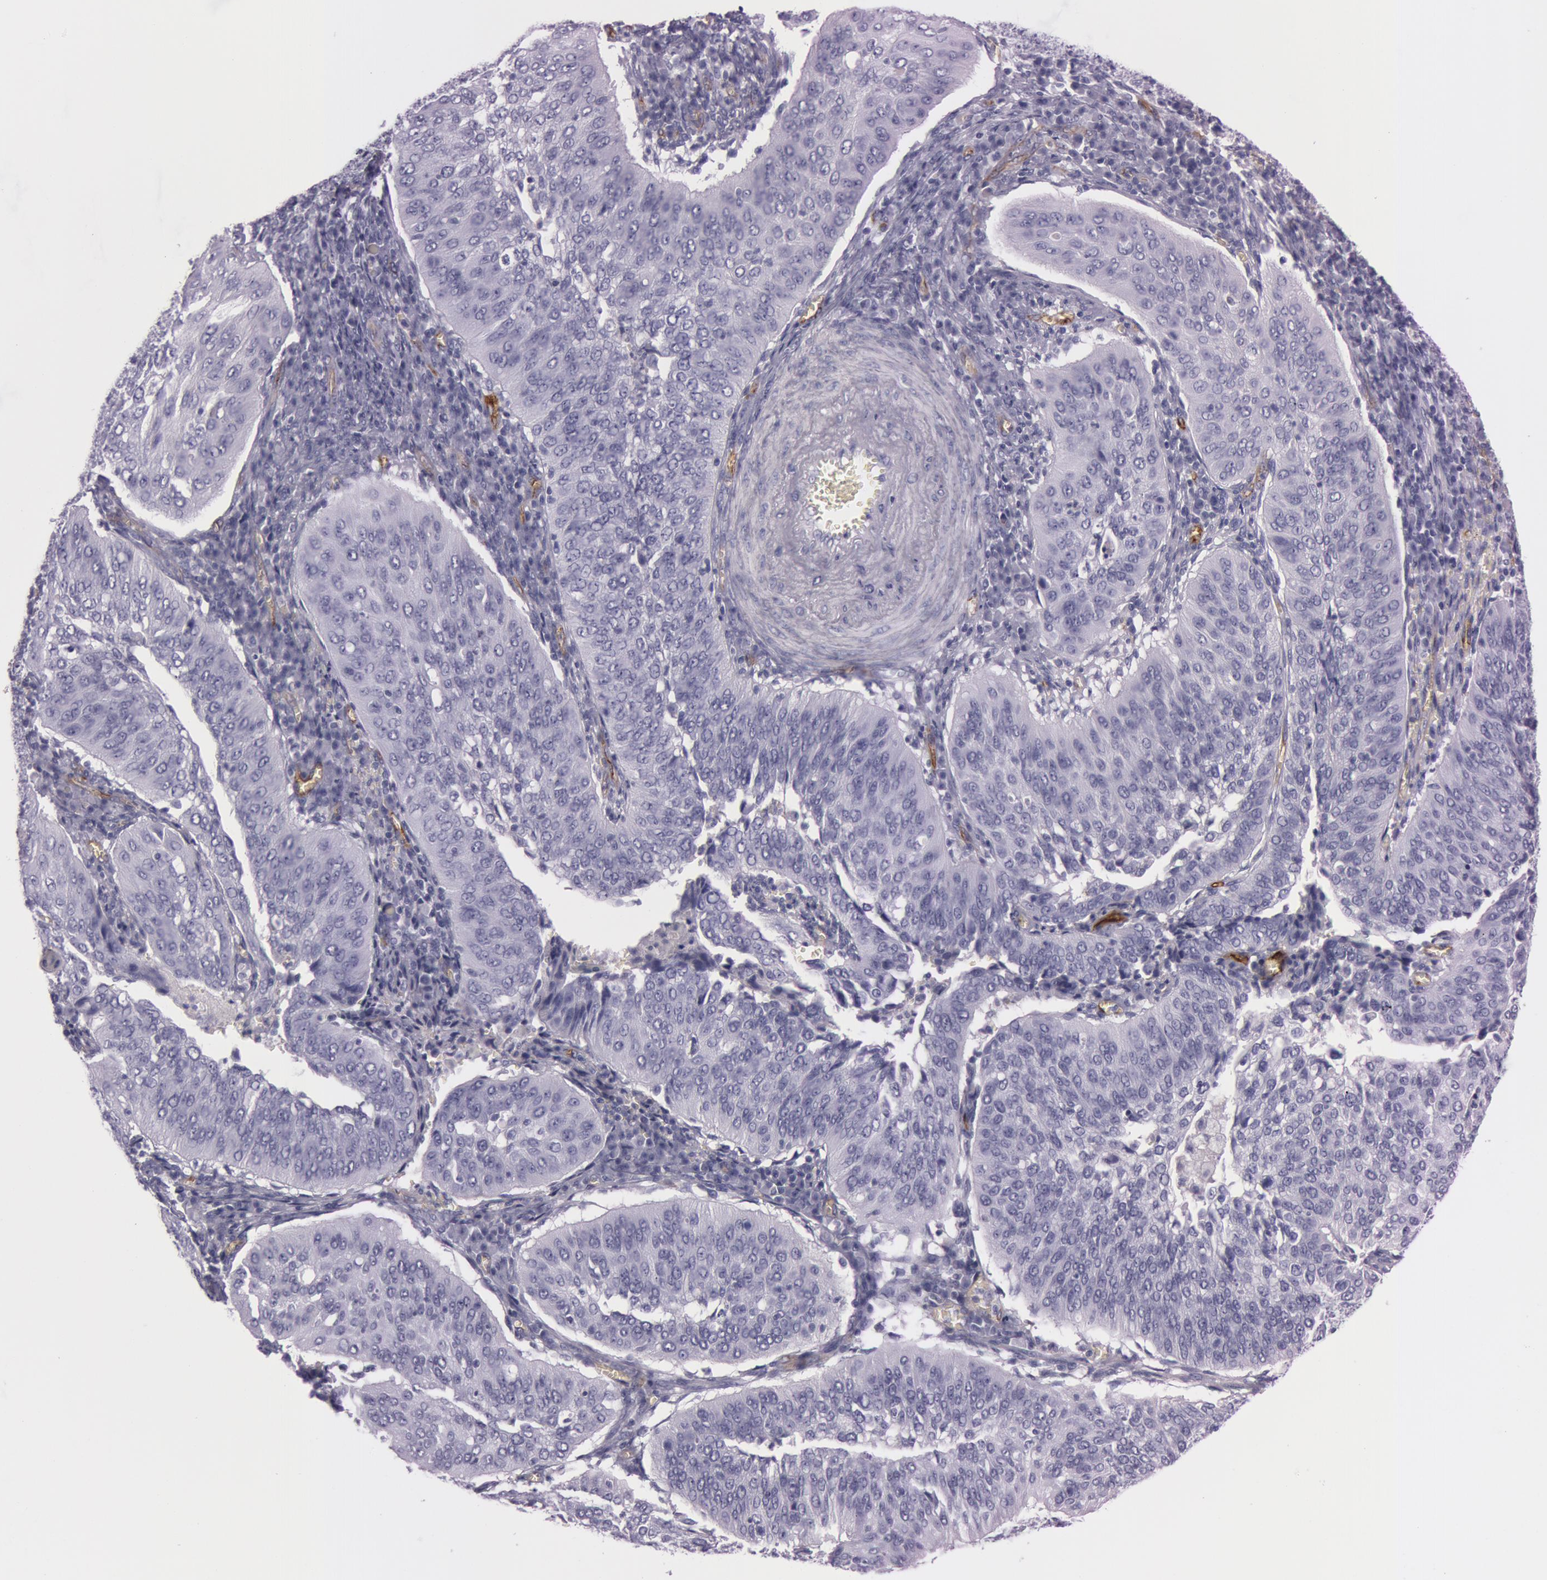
{"staining": {"intensity": "negative", "quantity": "none", "location": "none"}, "tissue": "cervical cancer", "cell_type": "Tumor cells", "image_type": "cancer", "snomed": [{"axis": "morphology", "description": "Squamous cell carcinoma, NOS"}, {"axis": "topography", "description": "Cervix"}], "caption": "A photomicrograph of cervical cancer stained for a protein exhibits no brown staining in tumor cells.", "gene": "FOLH1", "patient": {"sex": "female", "age": 39}}